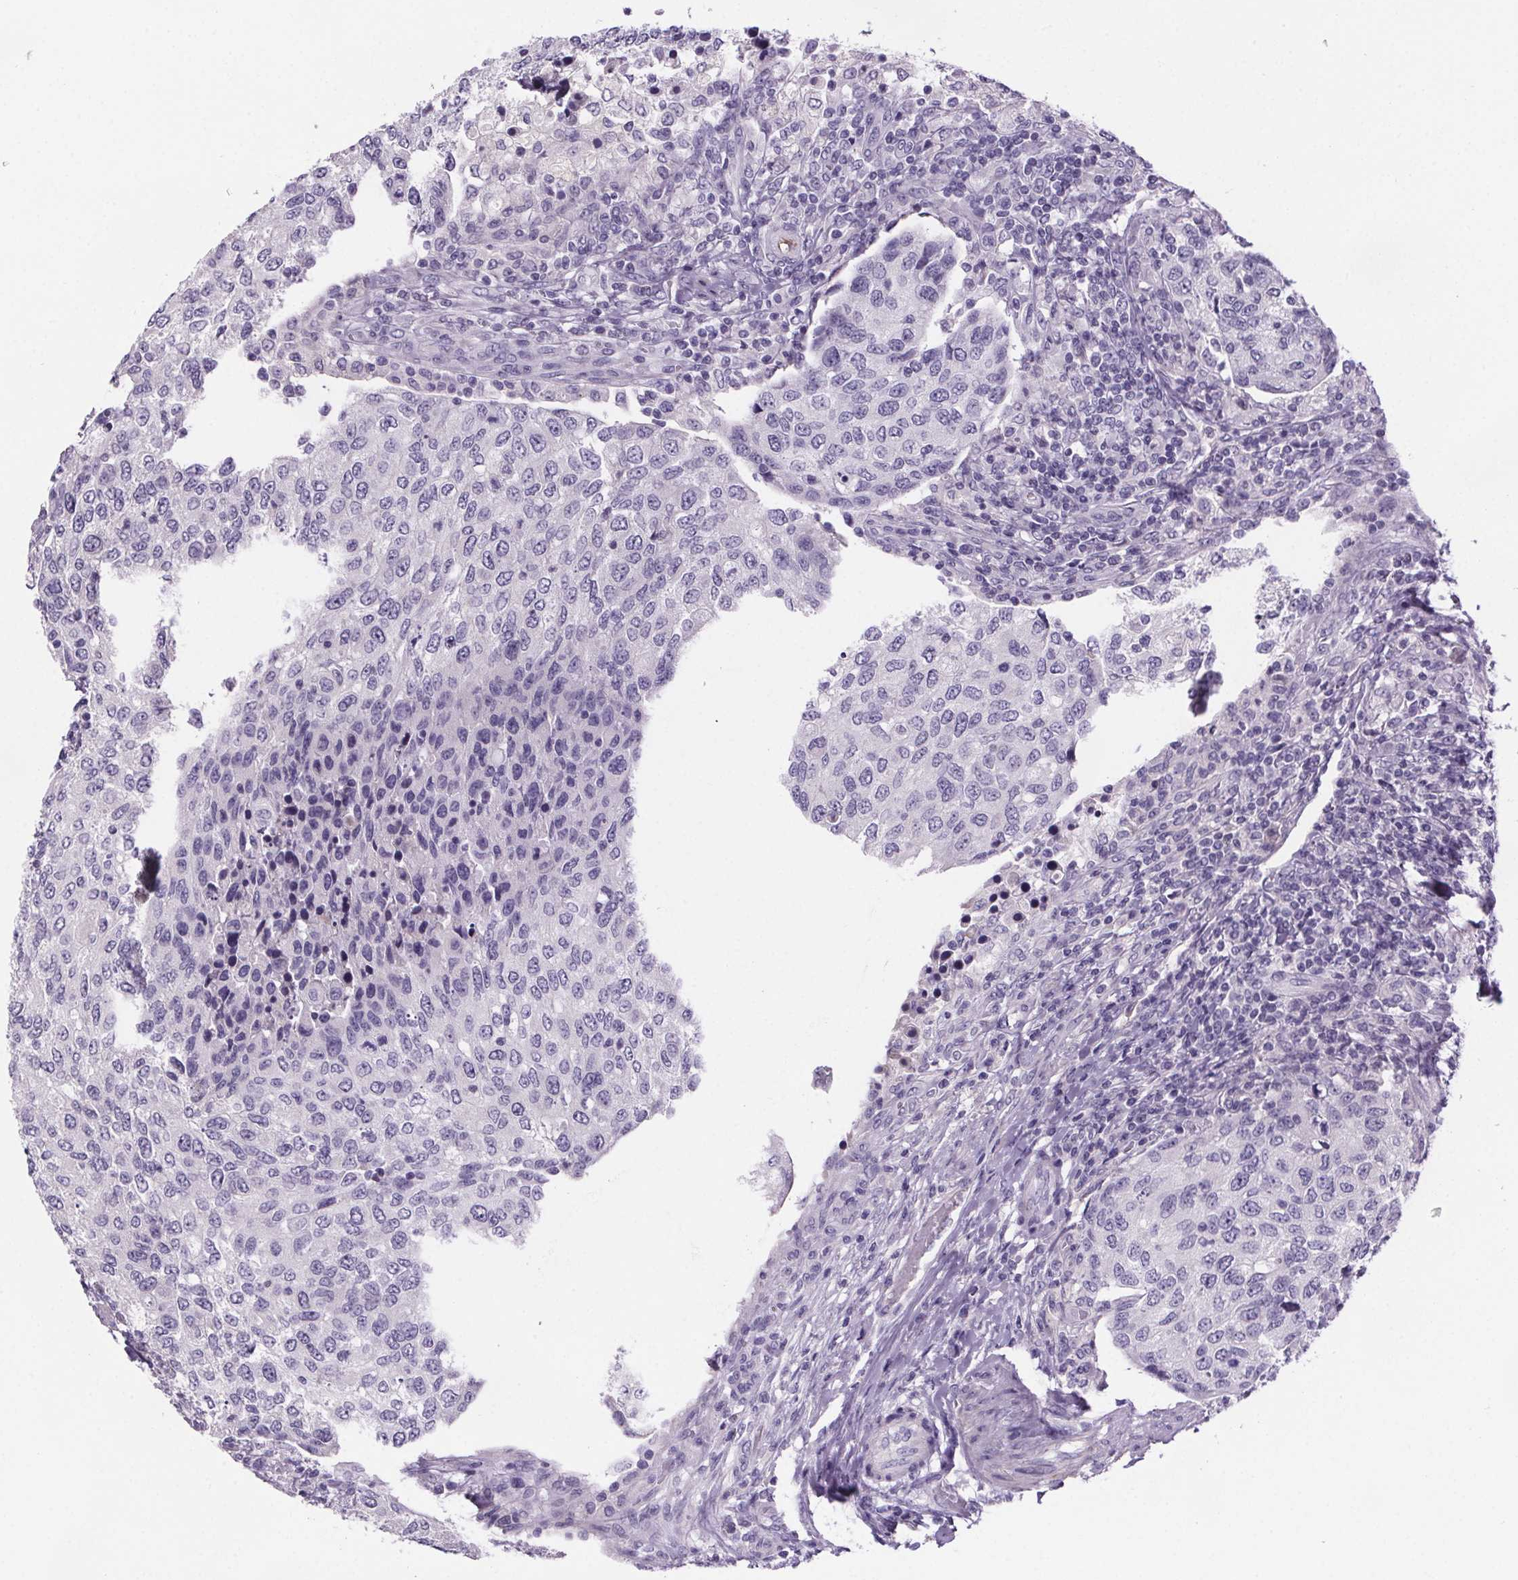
{"staining": {"intensity": "negative", "quantity": "none", "location": "none"}, "tissue": "urothelial cancer", "cell_type": "Tumor cells", "image_type": "cancer", "snomed": [{"axis": "morphology", "description": "Urothelial carcinoma, High grade"}, {"axis": "topography", "description": "Urinary bladder"}], "caption": "Tumor cells are negative for protein expression in human urothelial cancer. The staining was performed using DAB to visualize the protein expression in brown, while the nuclei were stained in blue with hematoxylin (Magnification: 20x).", "gene": "CUBN", "patient": {"sex": "female", "age": 78}}